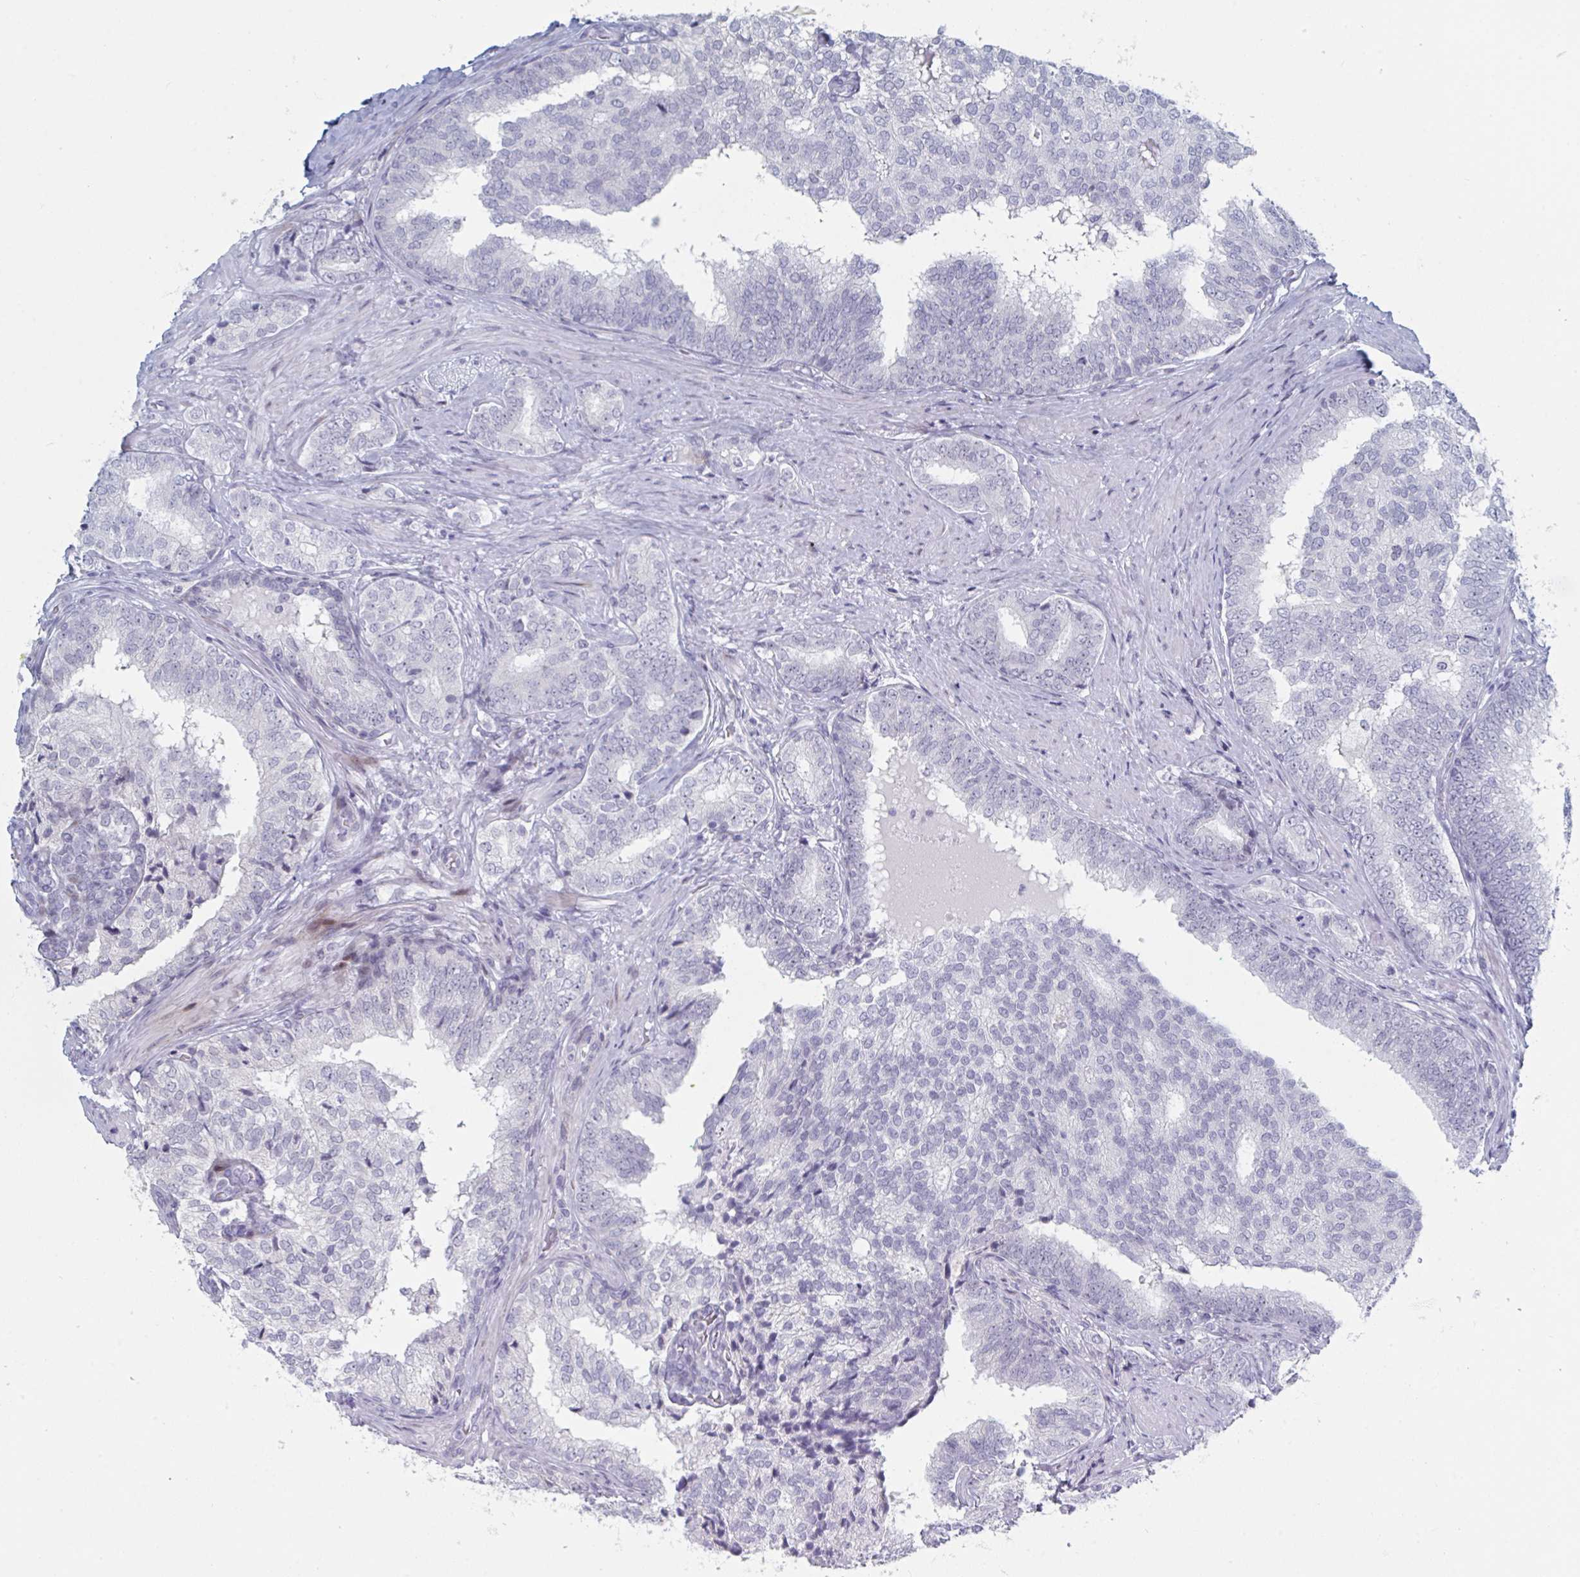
{"staining": {"intensity": "negative", "quantity": "none", "location": "none"}, "tissue": "prostate cancer", "cell_type": "Tumor cells", "image_type": "cancer", "snomed": [{"axis": "morphology", "description": "Adenocarcinoma, High grade"}, {"axis": "topography", "description": "Prostate"}], "caption": "High magnification brightfield microscopy of prostate cancer (adenocarcinoma (high-grade)) stained with DAB (brown) and counterstained with hematoxylin (blue): tumor cells show no significant positivity.", "gene": "NR1H2", "patient": {"sex": "male", "age": 72}}